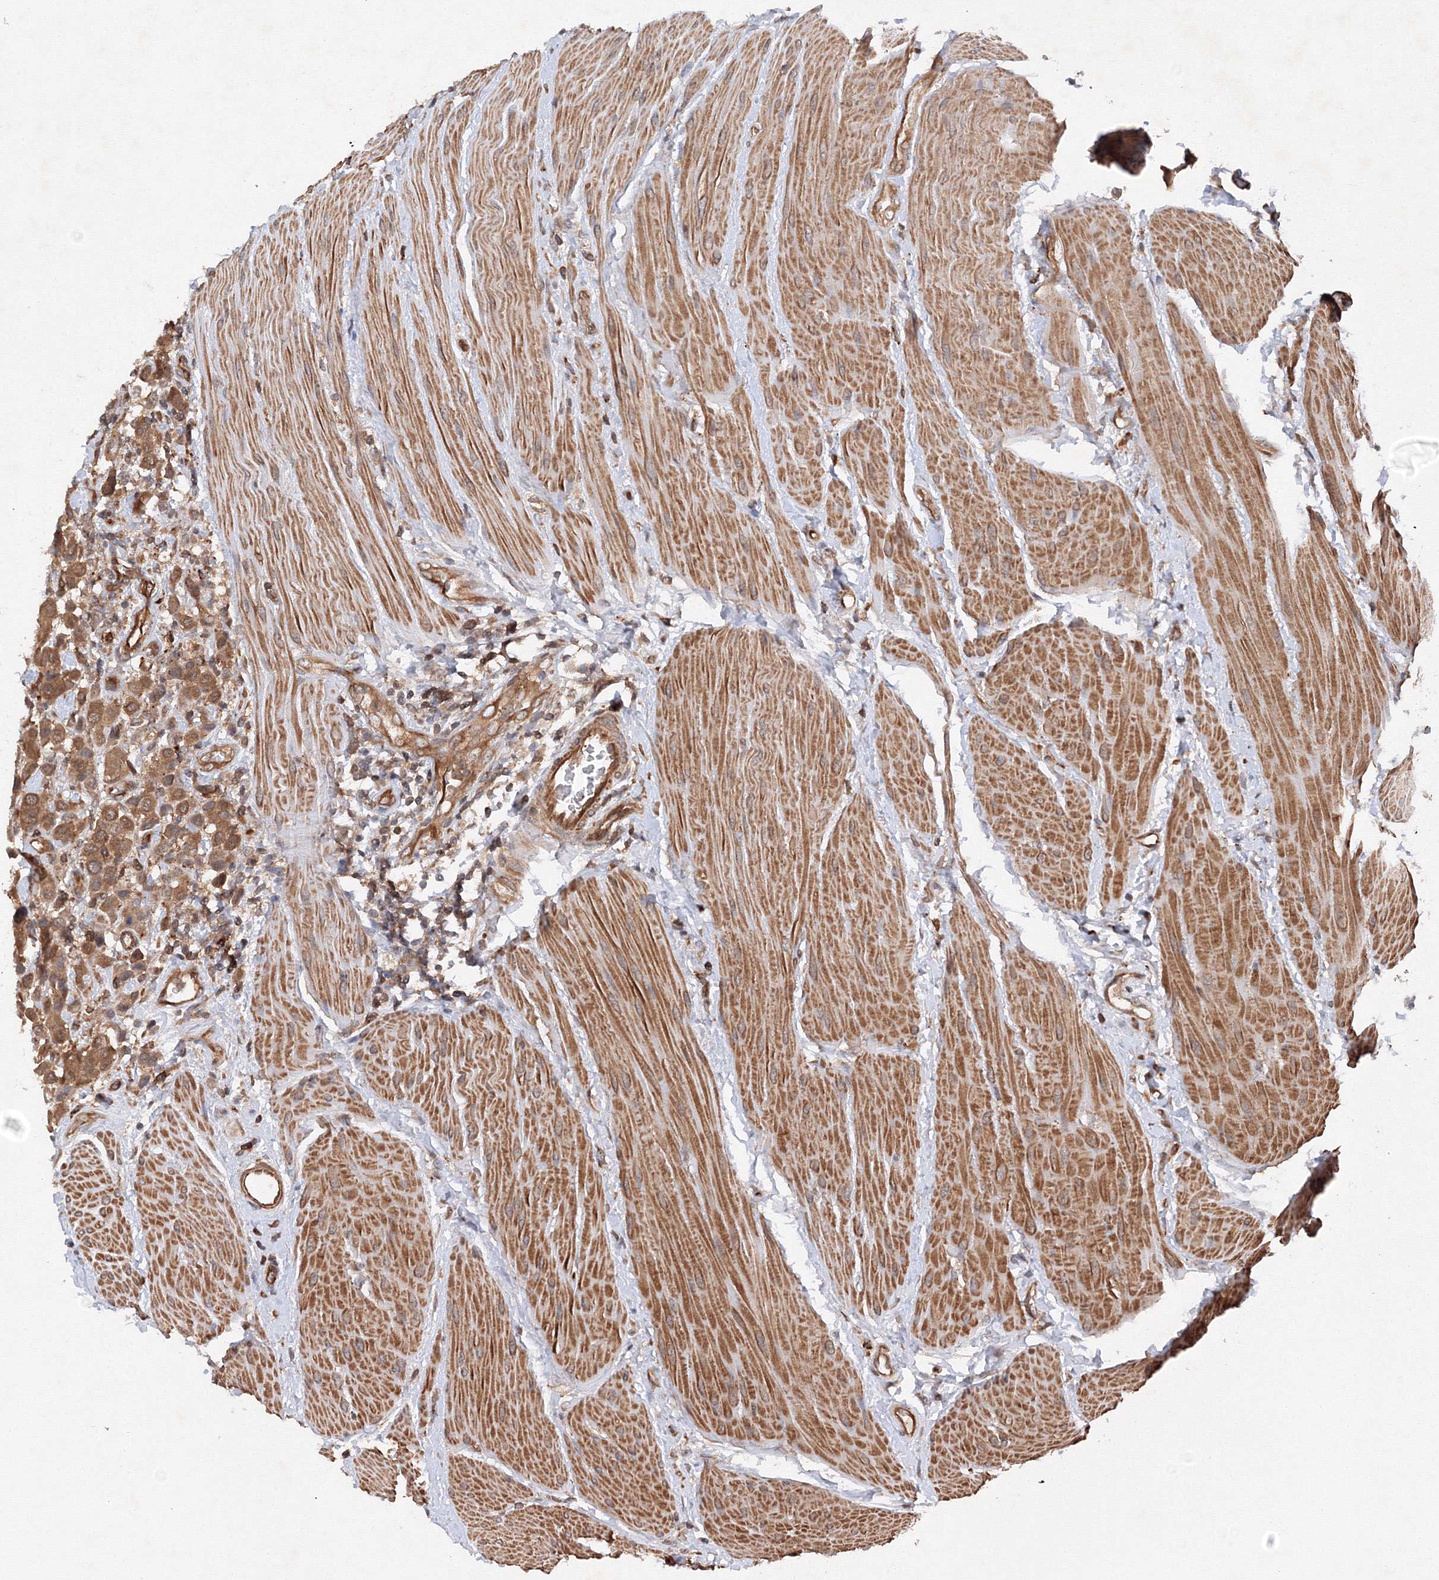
{"staining": {"intensity": "moderate", "quantity": ">75%", "location": "cytoplasmic/membranous"}, "tissue": "urothelial cancer", "cell_type": "Tumor cells", "image_type": "cancer", "snomed": [{"axis": "morphology", "description": "Urothelial carcinoma, High grade"}, {"axis": "topography", "description": "Urinary bladder"}], "caption": "Protein expression by immunohistochemistry displays moderate cytoplasmic/membranous expression in about >75% of tumor cells in high-grade urothelial carcinoma.", "gene": "DCTD", "patient": {"sex": "male", "age": 50}}